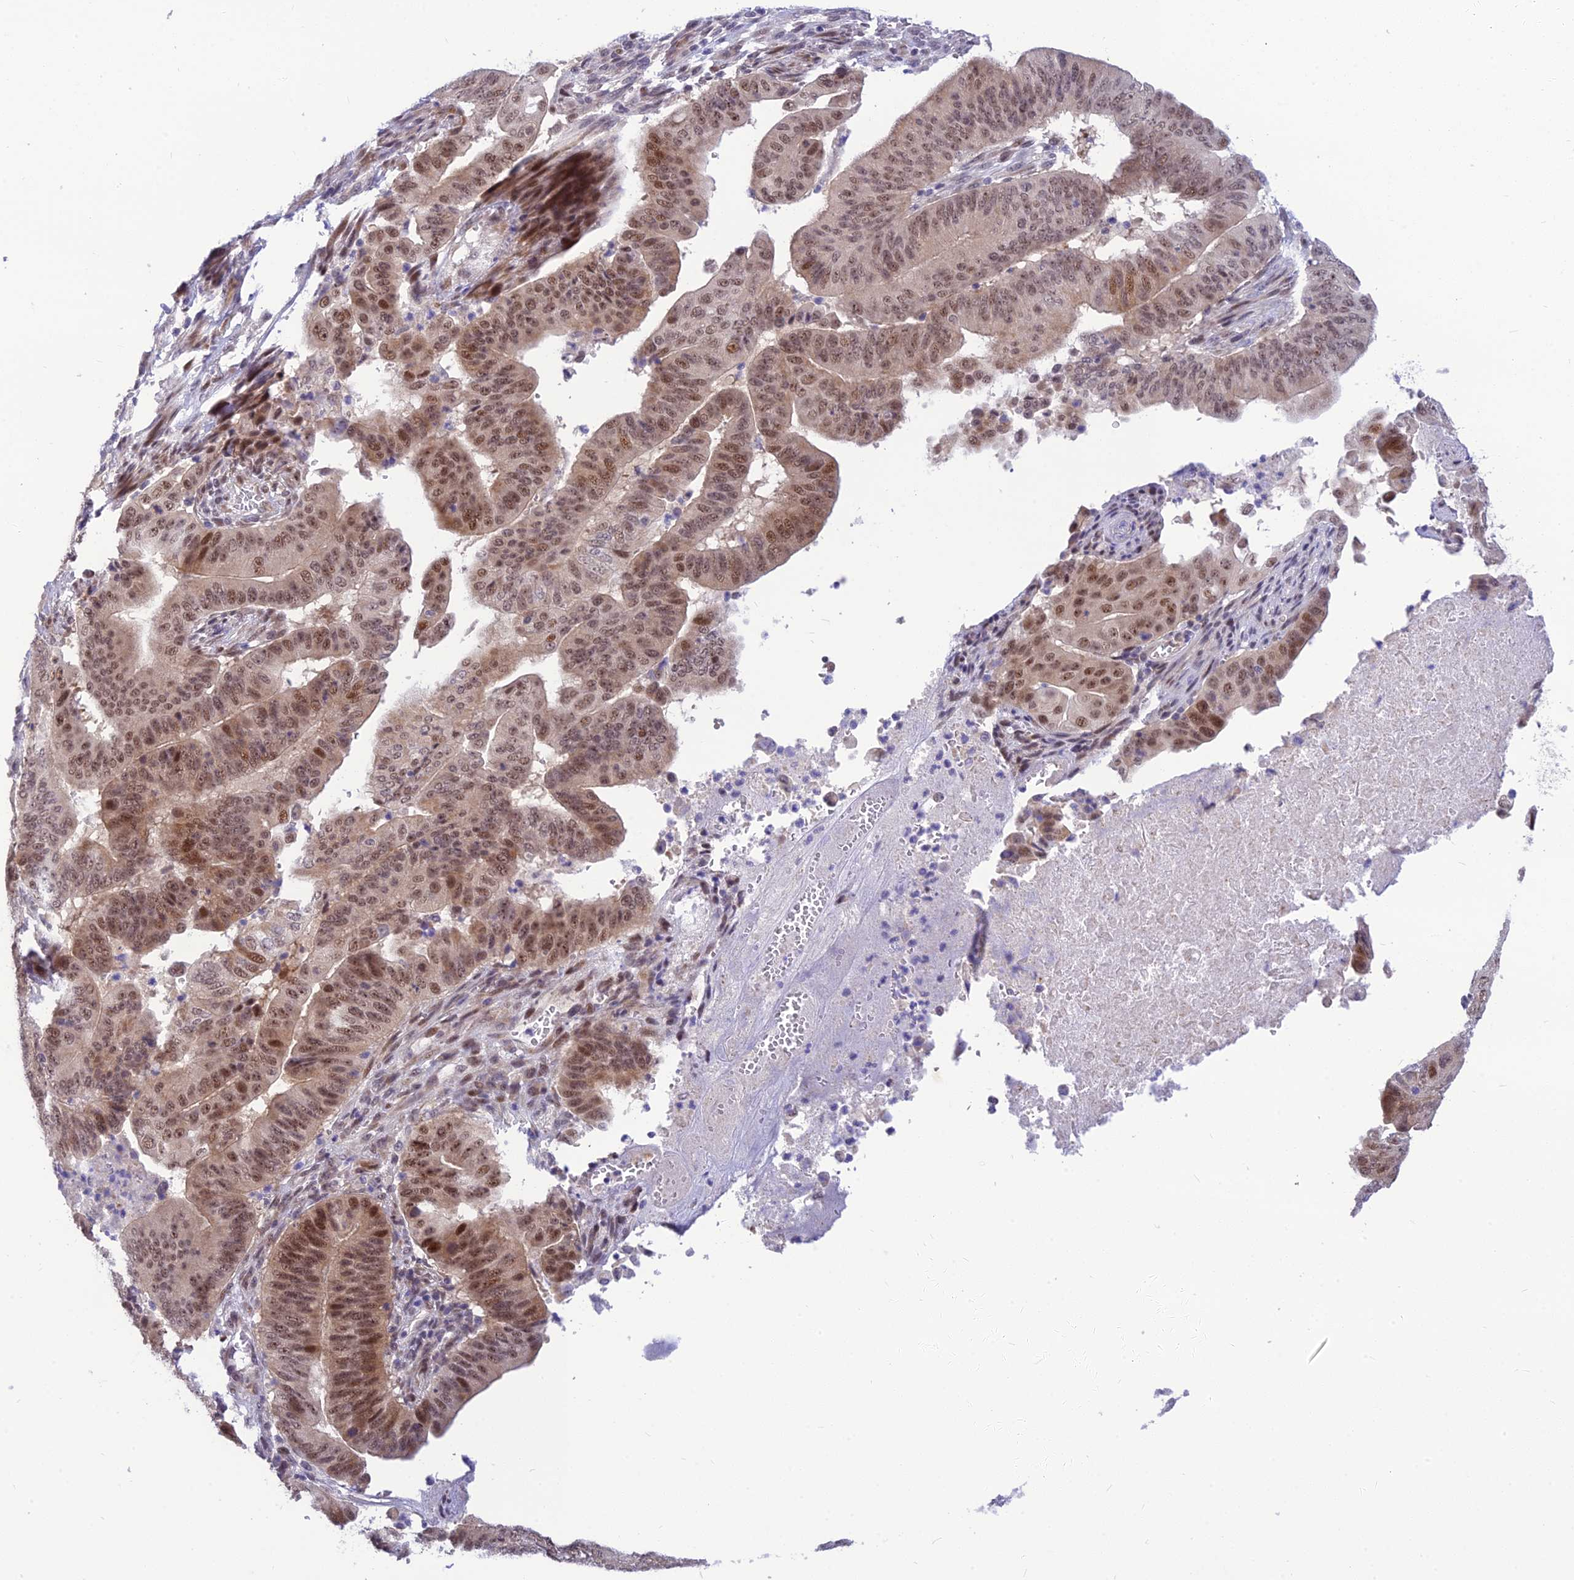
{"staining": {"intensity": "moderate", "quantity": ">75%", "location": "nuclear"}, "tissue": "pancreatic cancer", "cell_type": "Tumor cells", "image_type": "cancer", "snomed": [{"axis": "morphology", "description": "Adenocarcinoma, NOS"}, {"axis": "topography", "description": "Pancreas"}], "caption": "The photomicrograph shows immunohistochemical staining of pancreatic cancer (adenocarcinoma). There is moderate nuclear expression is appreciated in approximately >75% of tumor cells.", "gene": "ASPDH", "patient": {"sex": "female", "age": 77}}